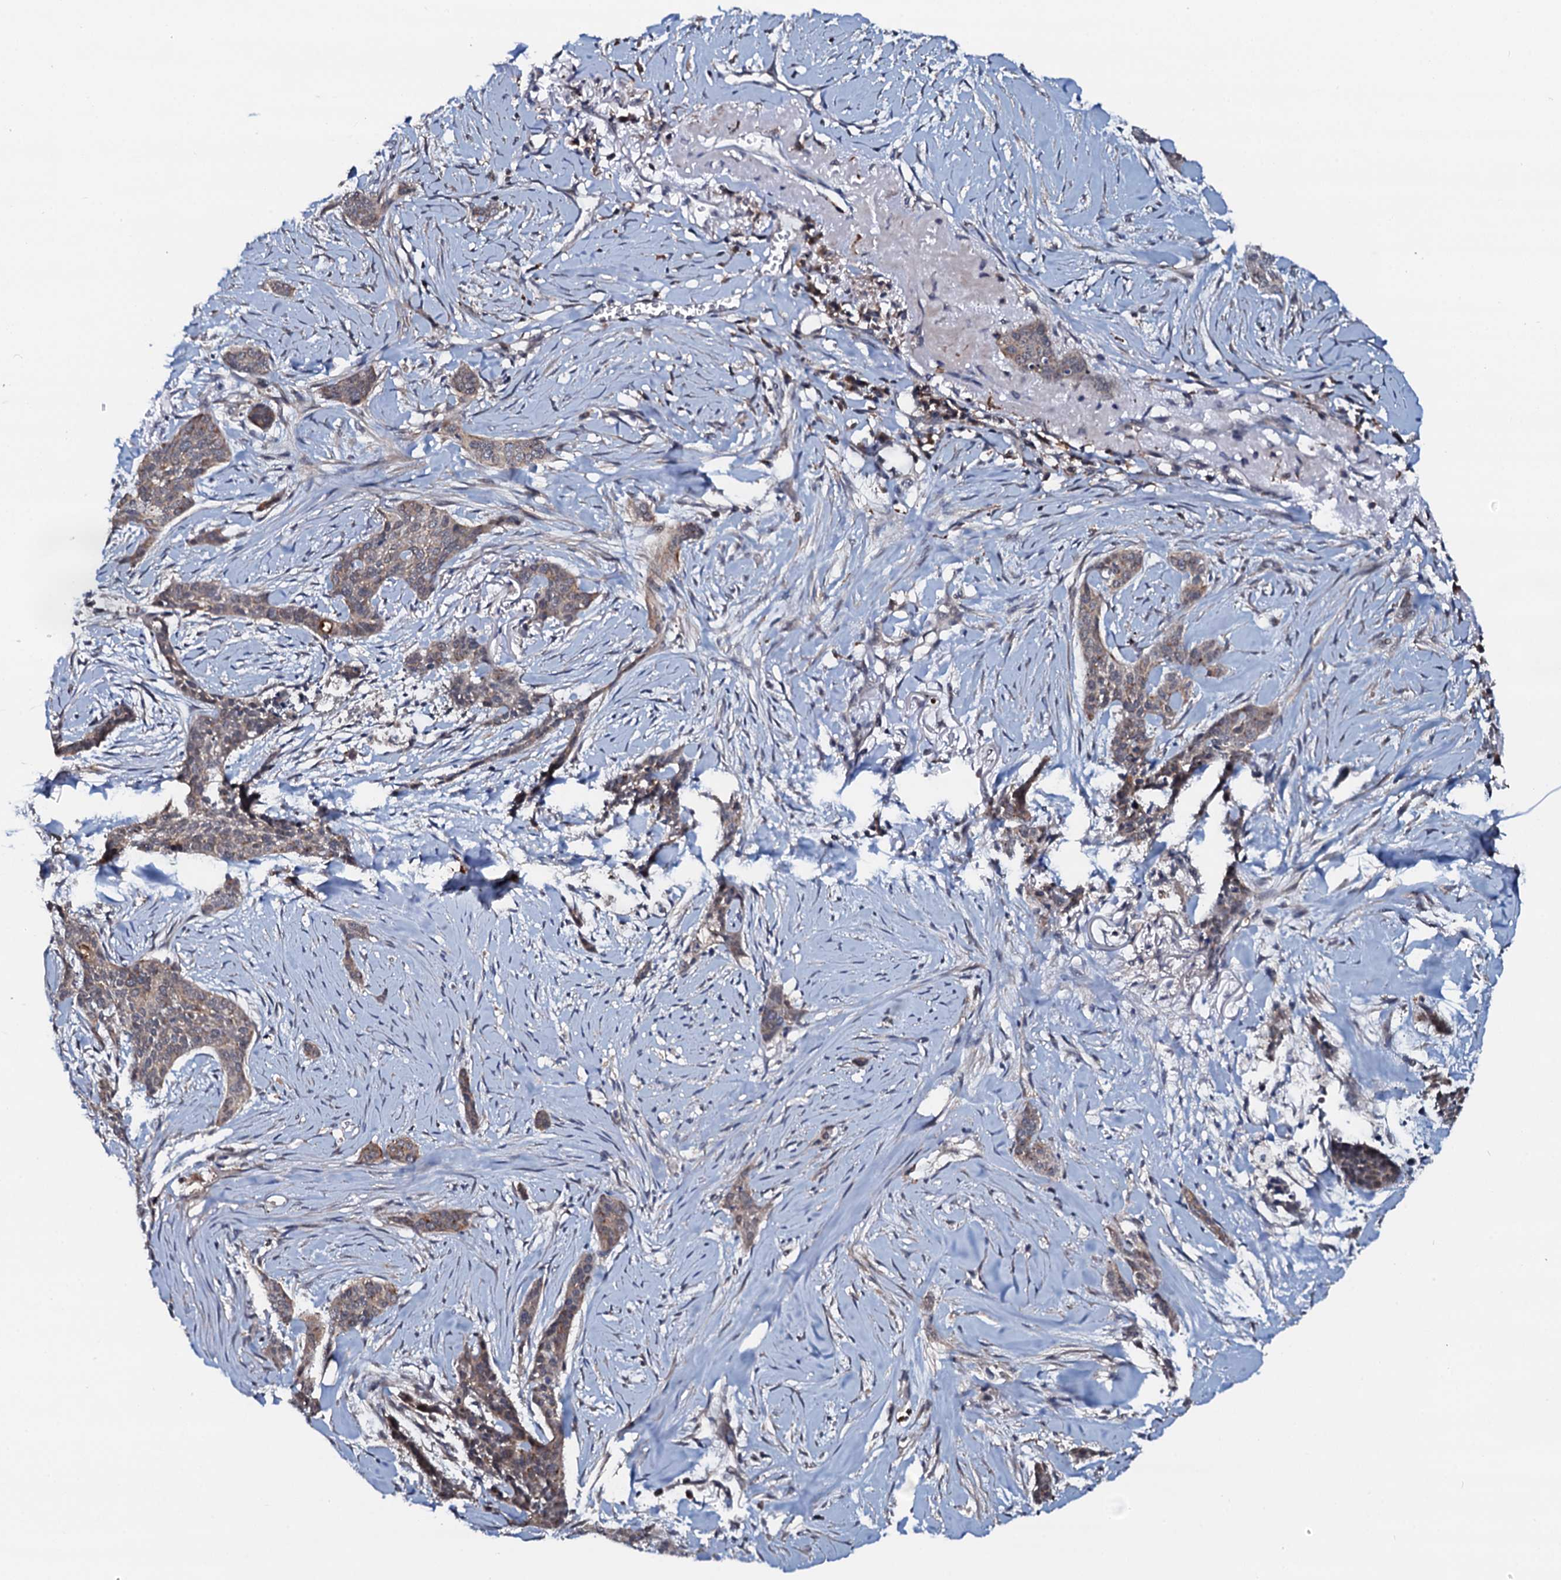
{"staining": {"intensity": "weak", "quantity": "25%-75%", "location": "cytoplasmic/membranous"}, "tissue": "skin cancer", "cell_type": "Tumor cells", "image_type": "cancer", "snomed": [{"axis": "morphology", "description": "Basal cell carcinoma"}, {"axis": "topography", "description": "Skin"}], "caption": "Skin basal cell carcinoma stained for a protein displays weak cytoplasmic/membranous positivity in tumor cells.", "gene": "VAMP8", "patient": {"sex": "female", "age": 64}}